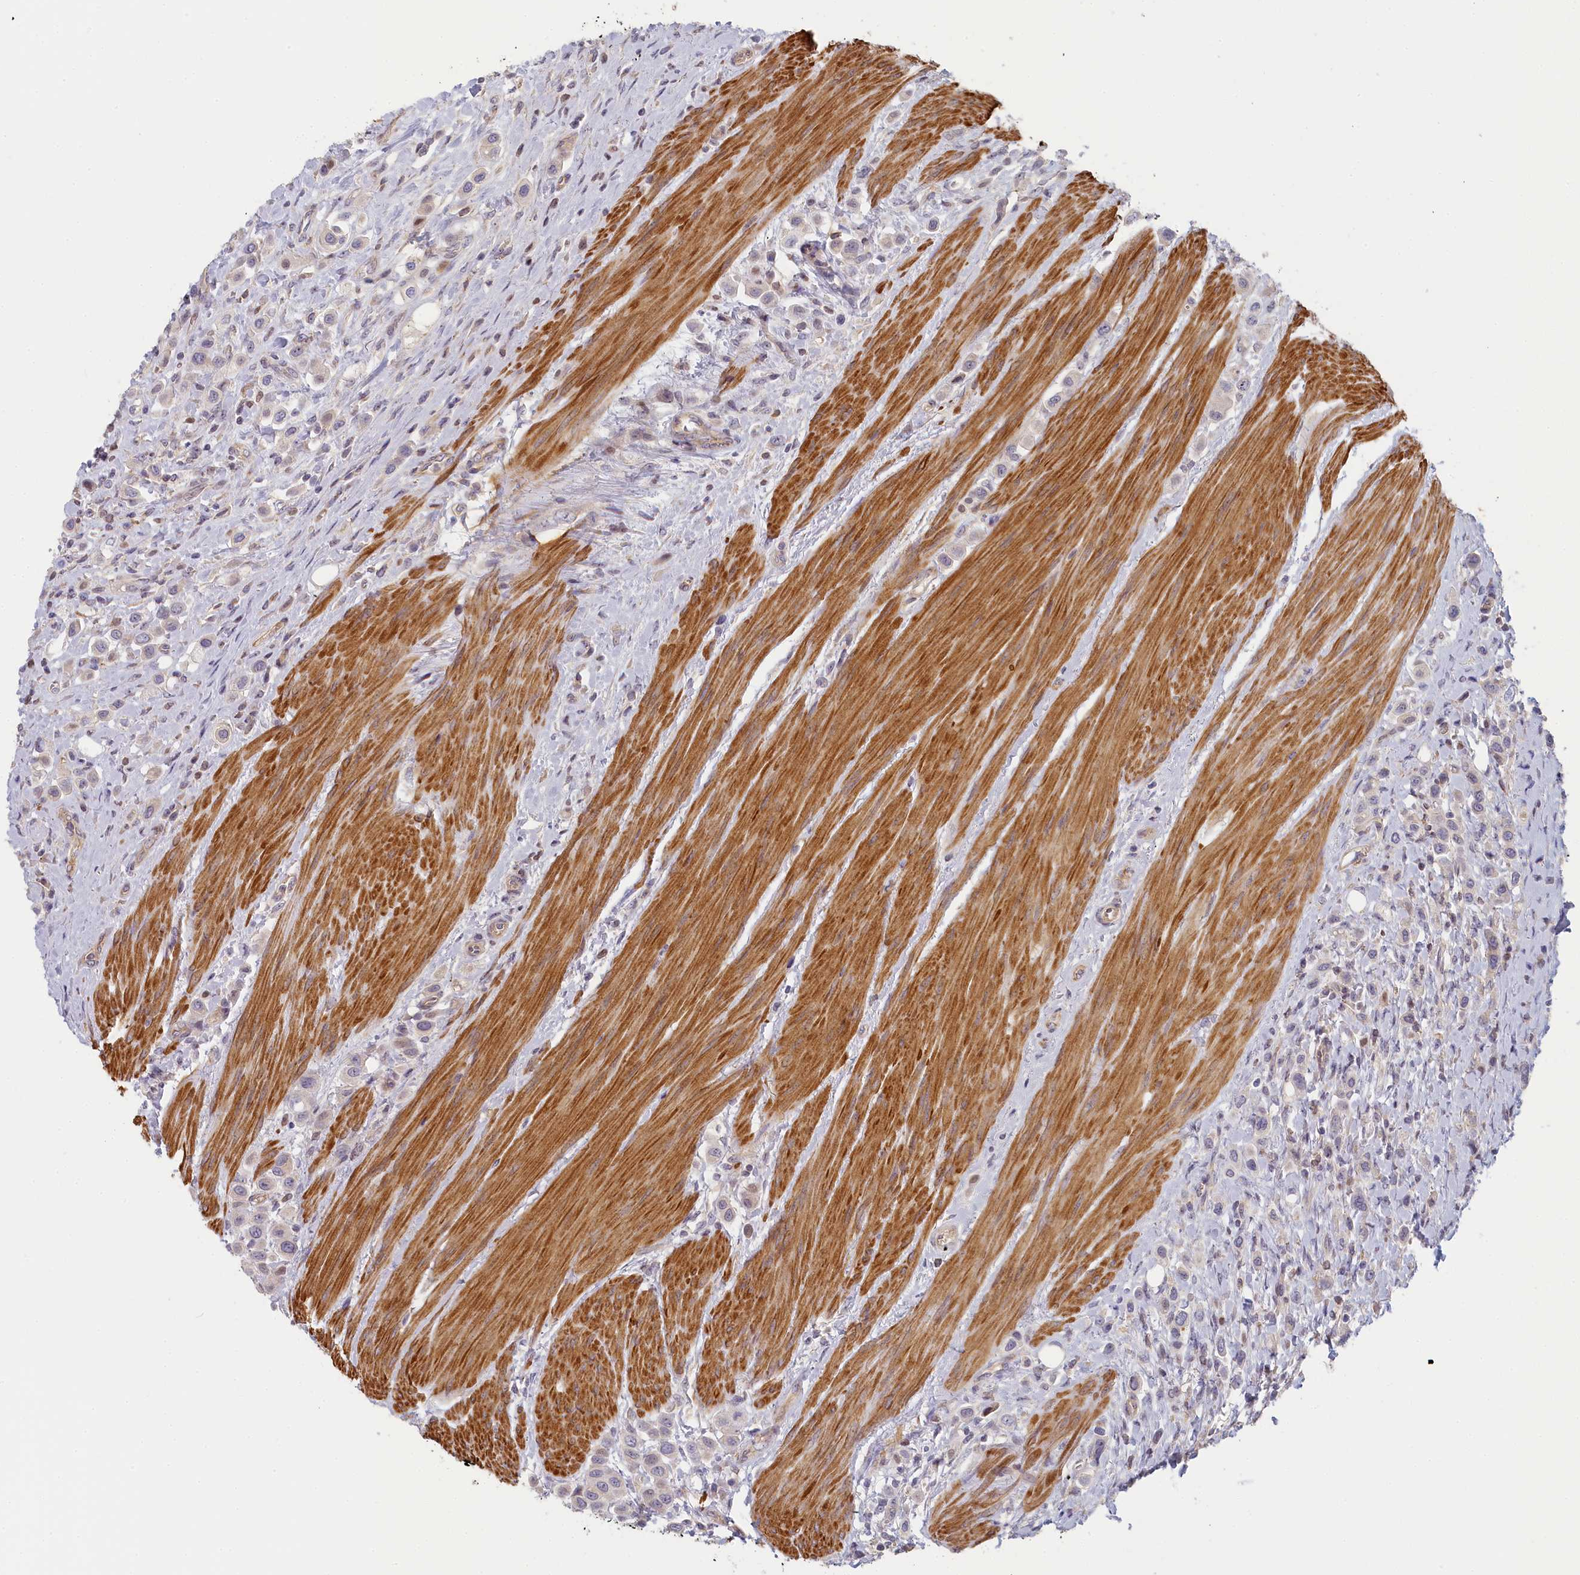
{"staining": {"intensity": "negative", "quantity": "none", "location": "none"}, "tissue": "urothelial cancer", "cell_type": "Tumor cells", "image_type": "cancer", "snomed": [{"axis": "morphology", "description": "Urothelial carcinoma, High grade"}, {"axis": "topography", "description": "Urinary bladder"}], "caption": "Immunohistochemistry micrograph of urothelial carcinoma (high-grade) stained for a protein (brown), which displays no expression in tumor cells.", "gene": "INTS4", "patient": {"sex": "male", "age": 50}}